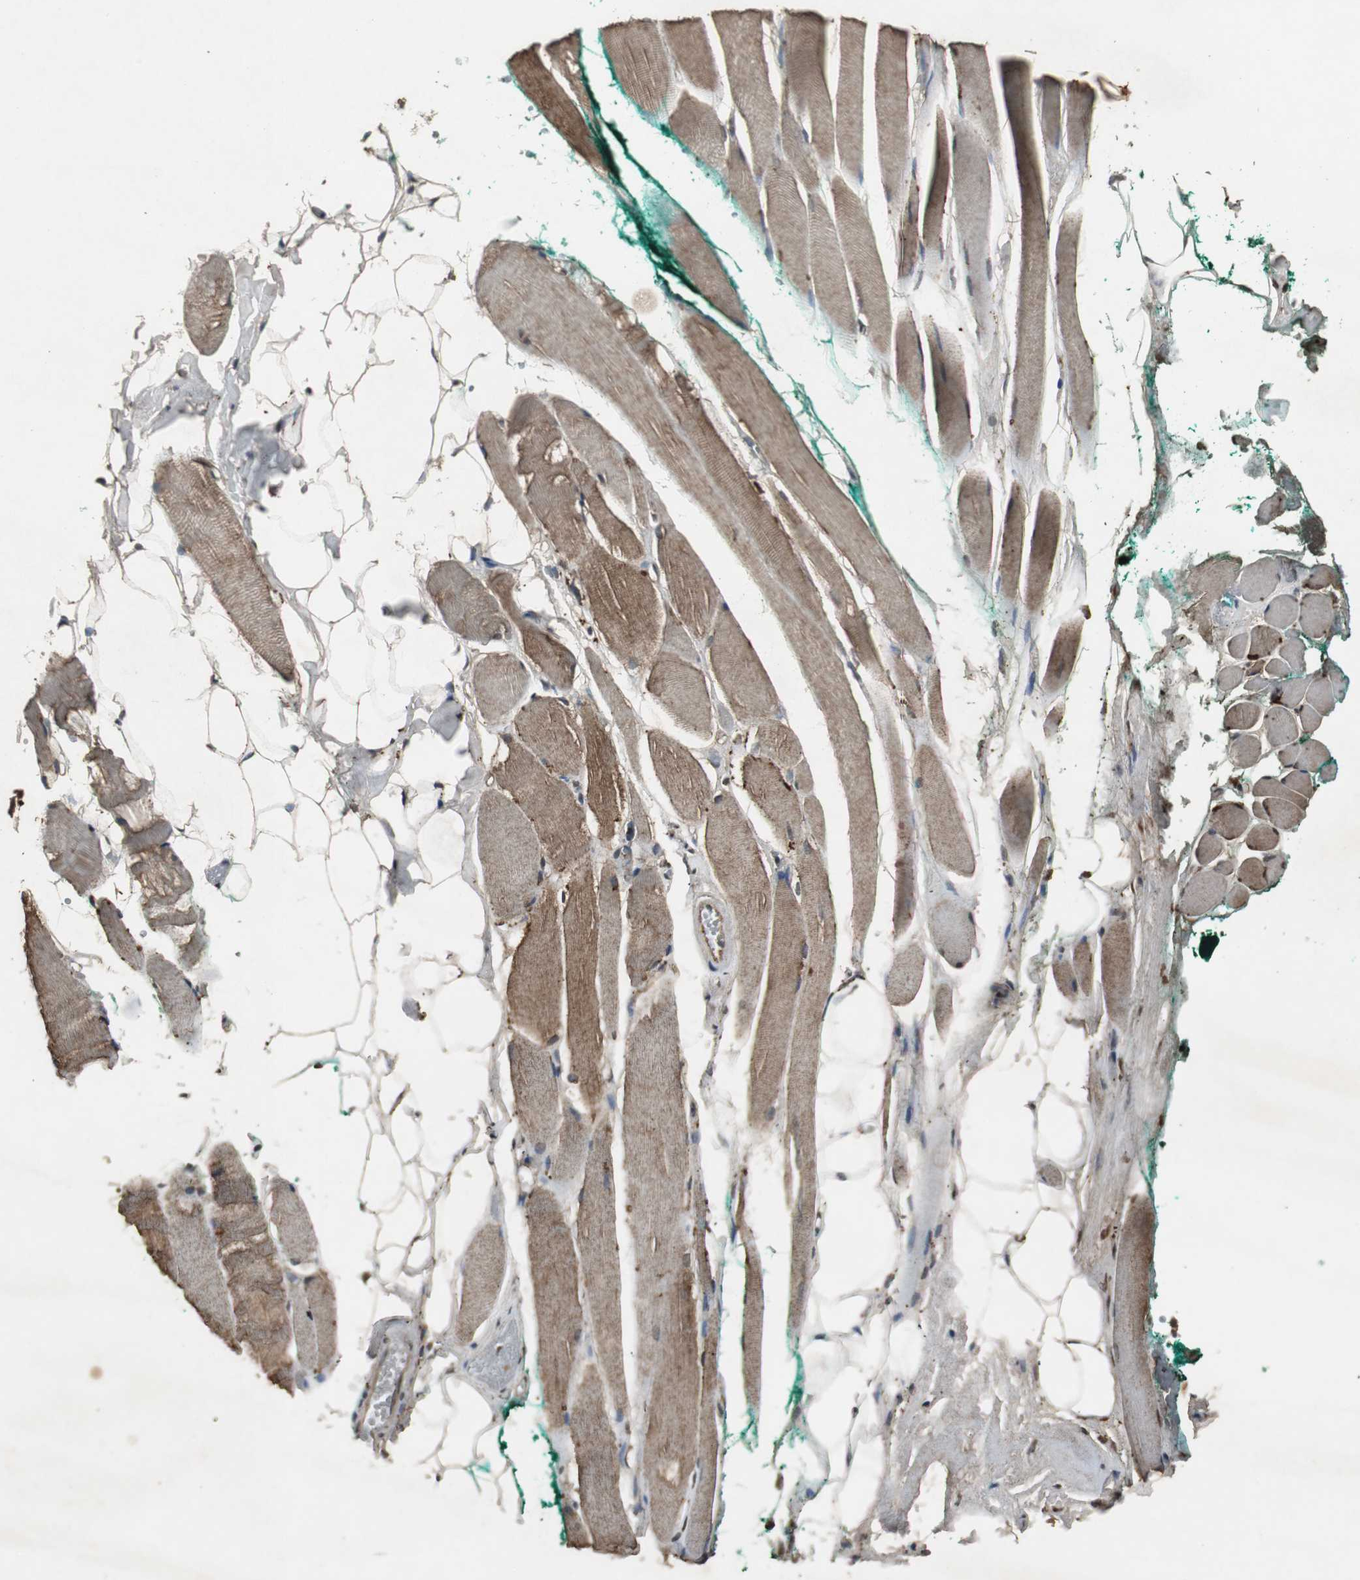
{"staining": {"intensity": "moderate", "quantity": ">75%", "location": "cytoplasmic/membranous"}, "tissue": "skeletal muscle", "cell_type": "Myocytes", "image_type": "normal", "snomed": [{"axis": "morphology", "description": "Normal tissue, NOS"}, {"axis": "topography", "description": "Skeletal muscle"}, {"axis": "topography", "description": "Peripheral nerve tissue"}], "caption": "Human skeletal muscle stained with a brown dye exhibits moderate cytoplasmic/membranous positive staining in about >75% of myocytes.", "gene": "EMX1", "patient": {"sex": "female", "age": 84}}